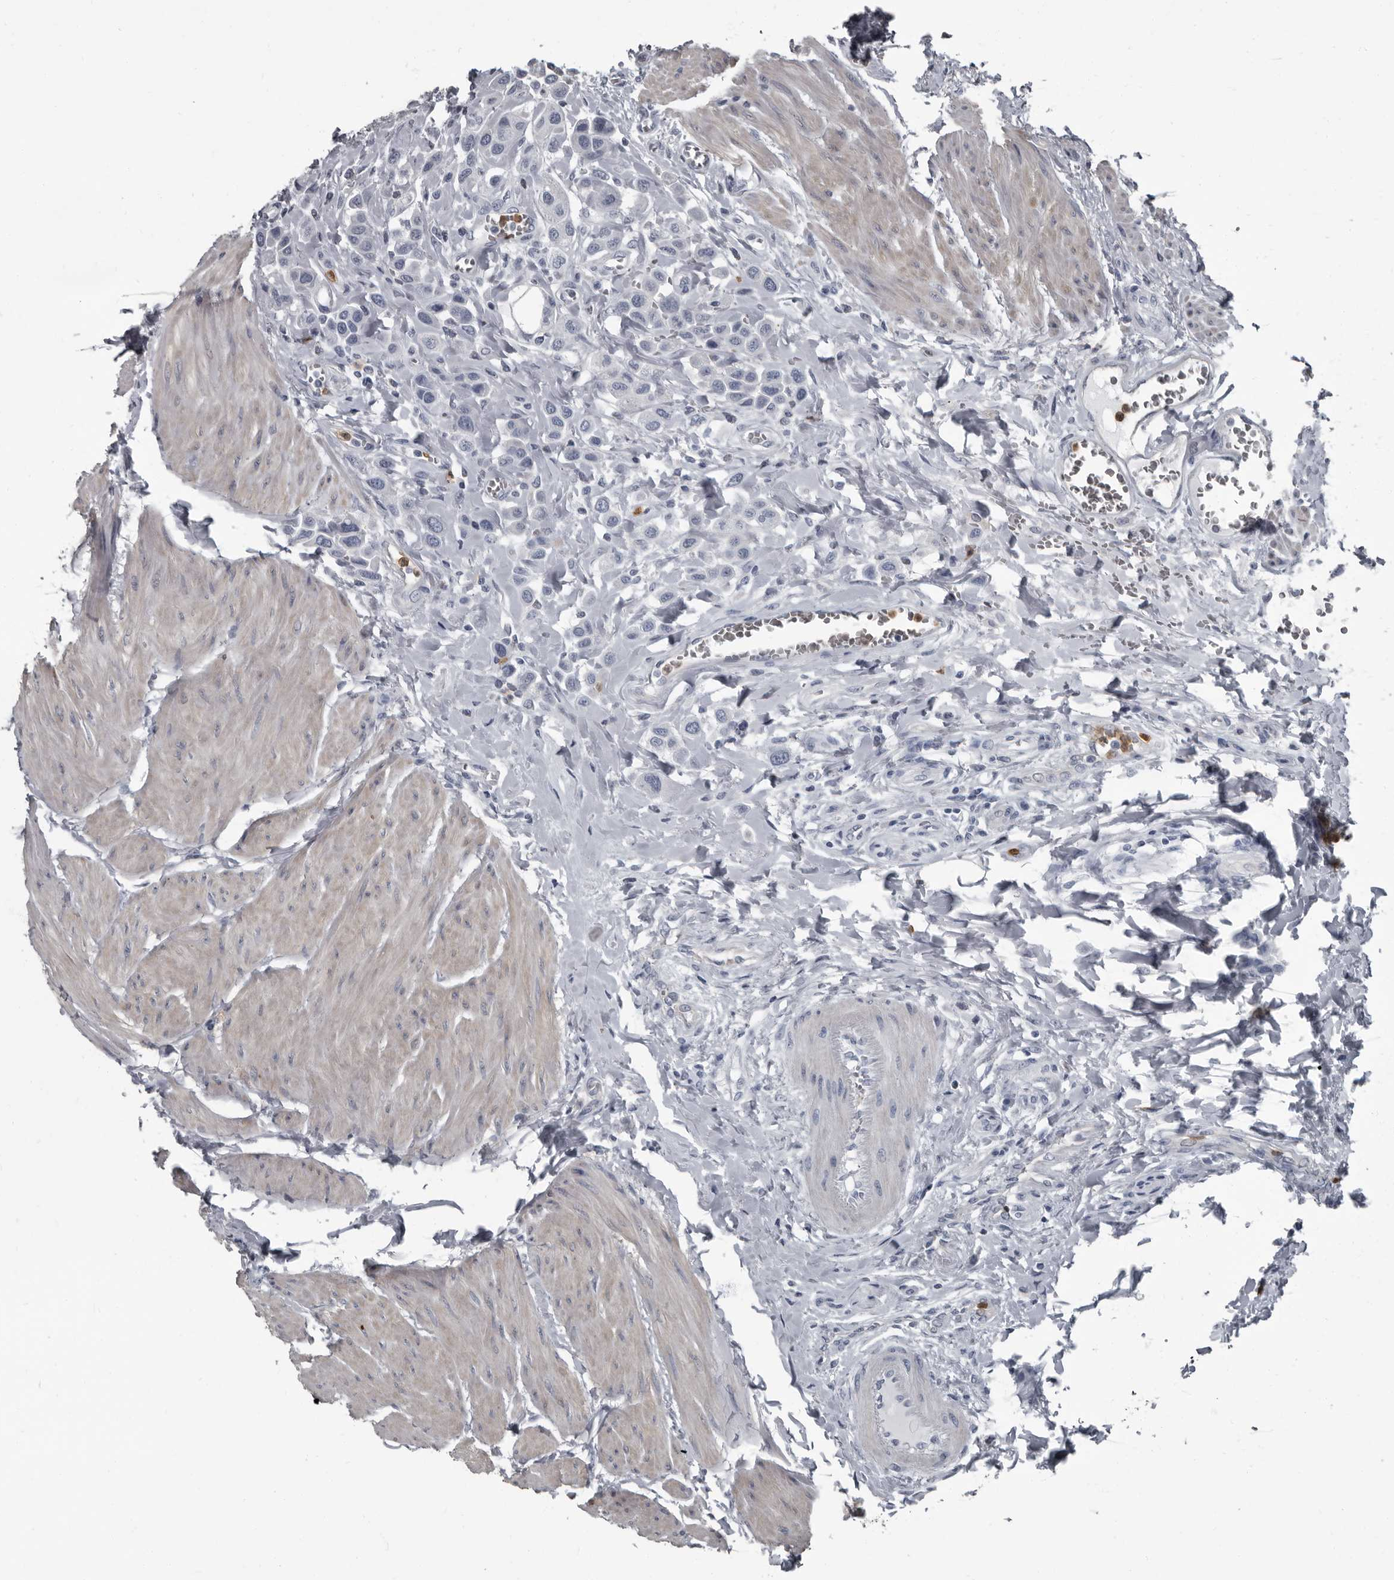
{"staining": {"intensity": "negative", "quantity": "none", "location": "none"}, "tissue": "urothelial cancer", "cell_type": "Tumor cells", "image_type": "cancer", "snomed": [{"axis": "morphology", "description": "Urothelial carcinoma, High grade"}, {"axis": "topography", "description": "Urinary bladder"}], "caption": "Immunohistochemistry photomicrograph of human urothelial cancer stained for a protein (brown), which reveals no staining in tumor cells. (DAB (3,3'-diaminobenzidine) immunohistochemistry (IHC), high magnification).", "gene": "TPD52L1", "patient": {"sex": "male", "age": 50}}